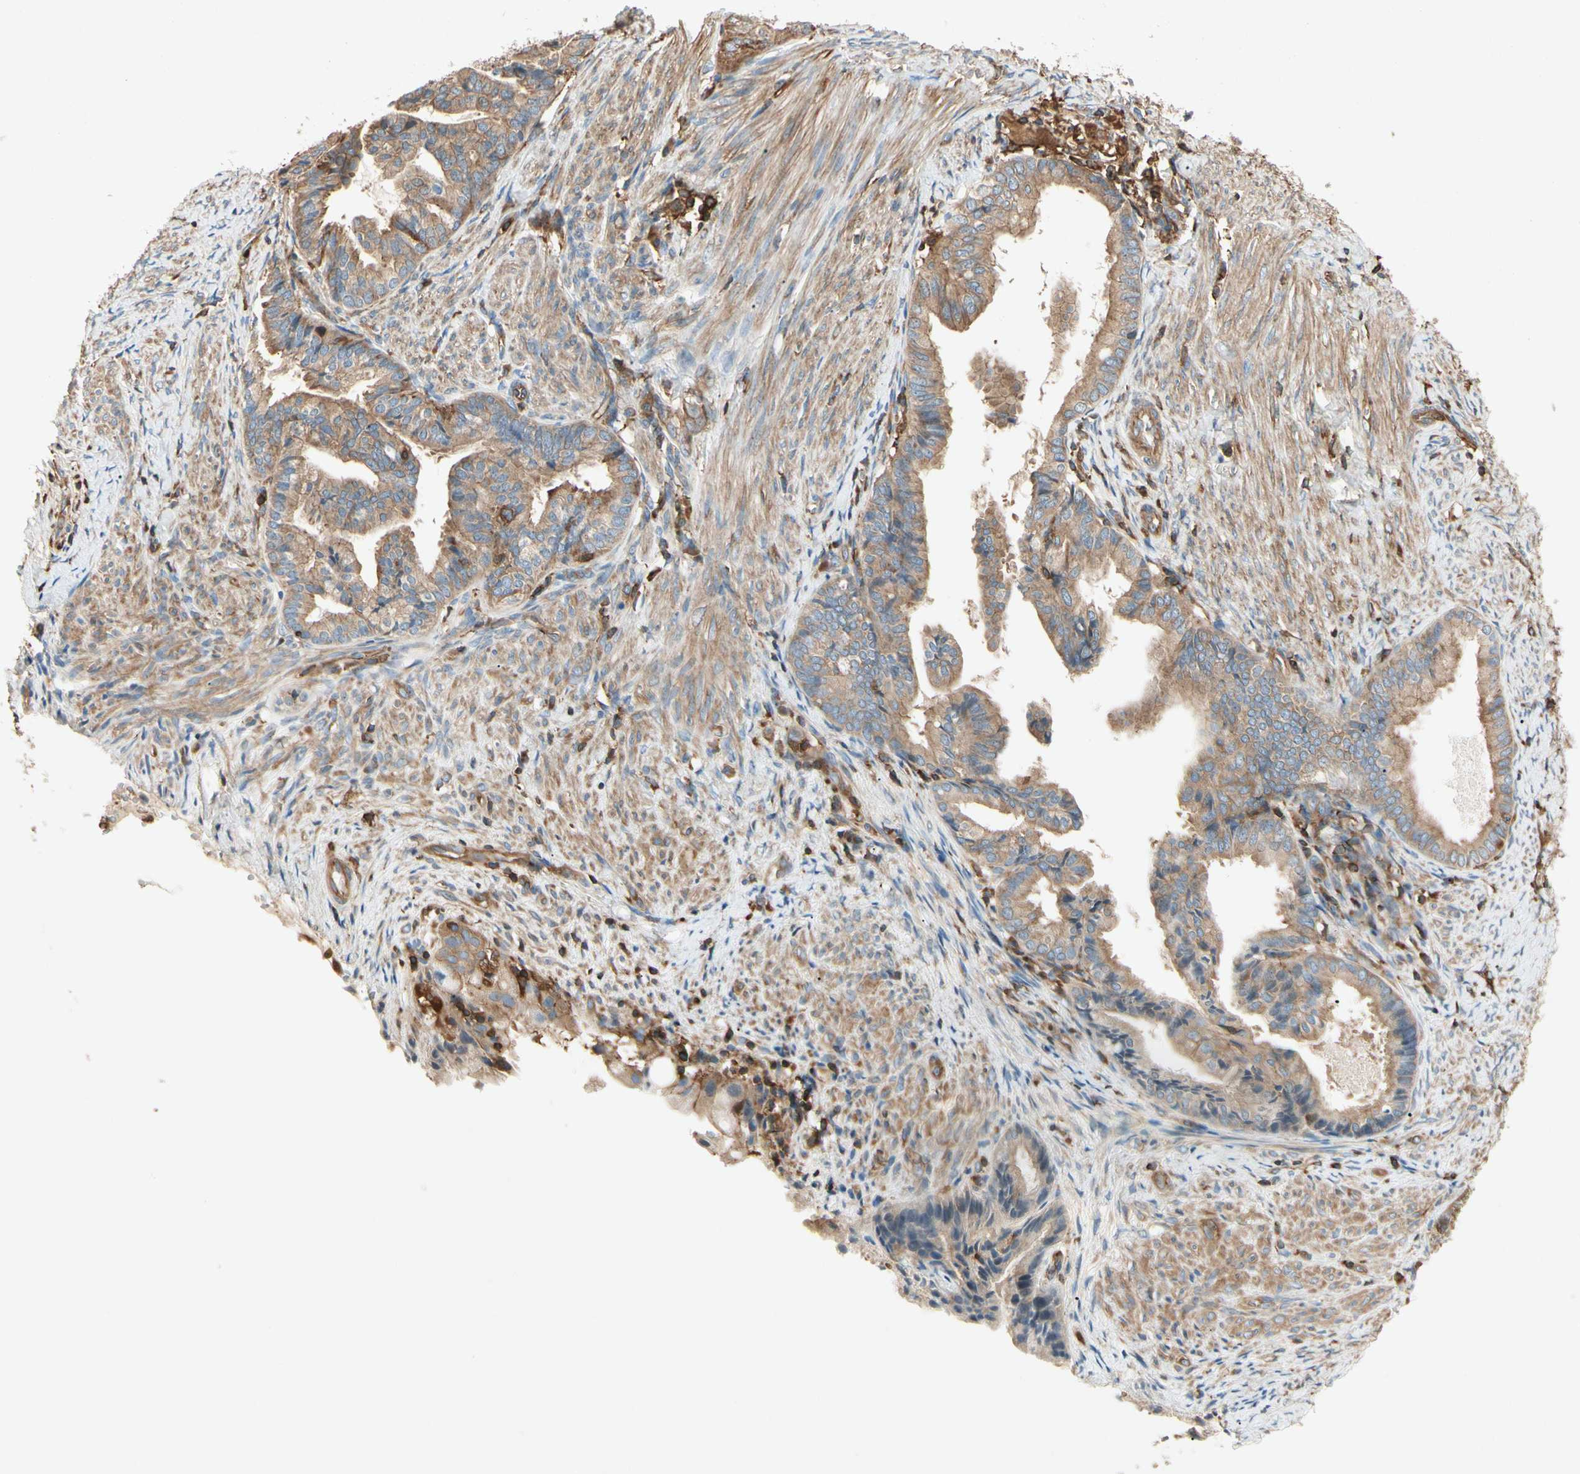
{"staining": {"intensity": "moderate", "quantity": ">75%", "location": "cytoplasmic/membranous"}, "tissue": "endometrial cancer", "cell_type": "Tumor cells", "image_type": "cancer", "snomed": [{"axis": "morphology", "description": "Adenocarcinoma, NOS"}, {"axis": "topography", "description": "Endometrium"}], "caption": "Endometrial cancer stained with a brown dye reveals moderate cytoplasmic/membranous positive expression in approximately >75% of tumor cells.", "gene": "ARPC2", "patient": {"sex": "female", "age": 86}}